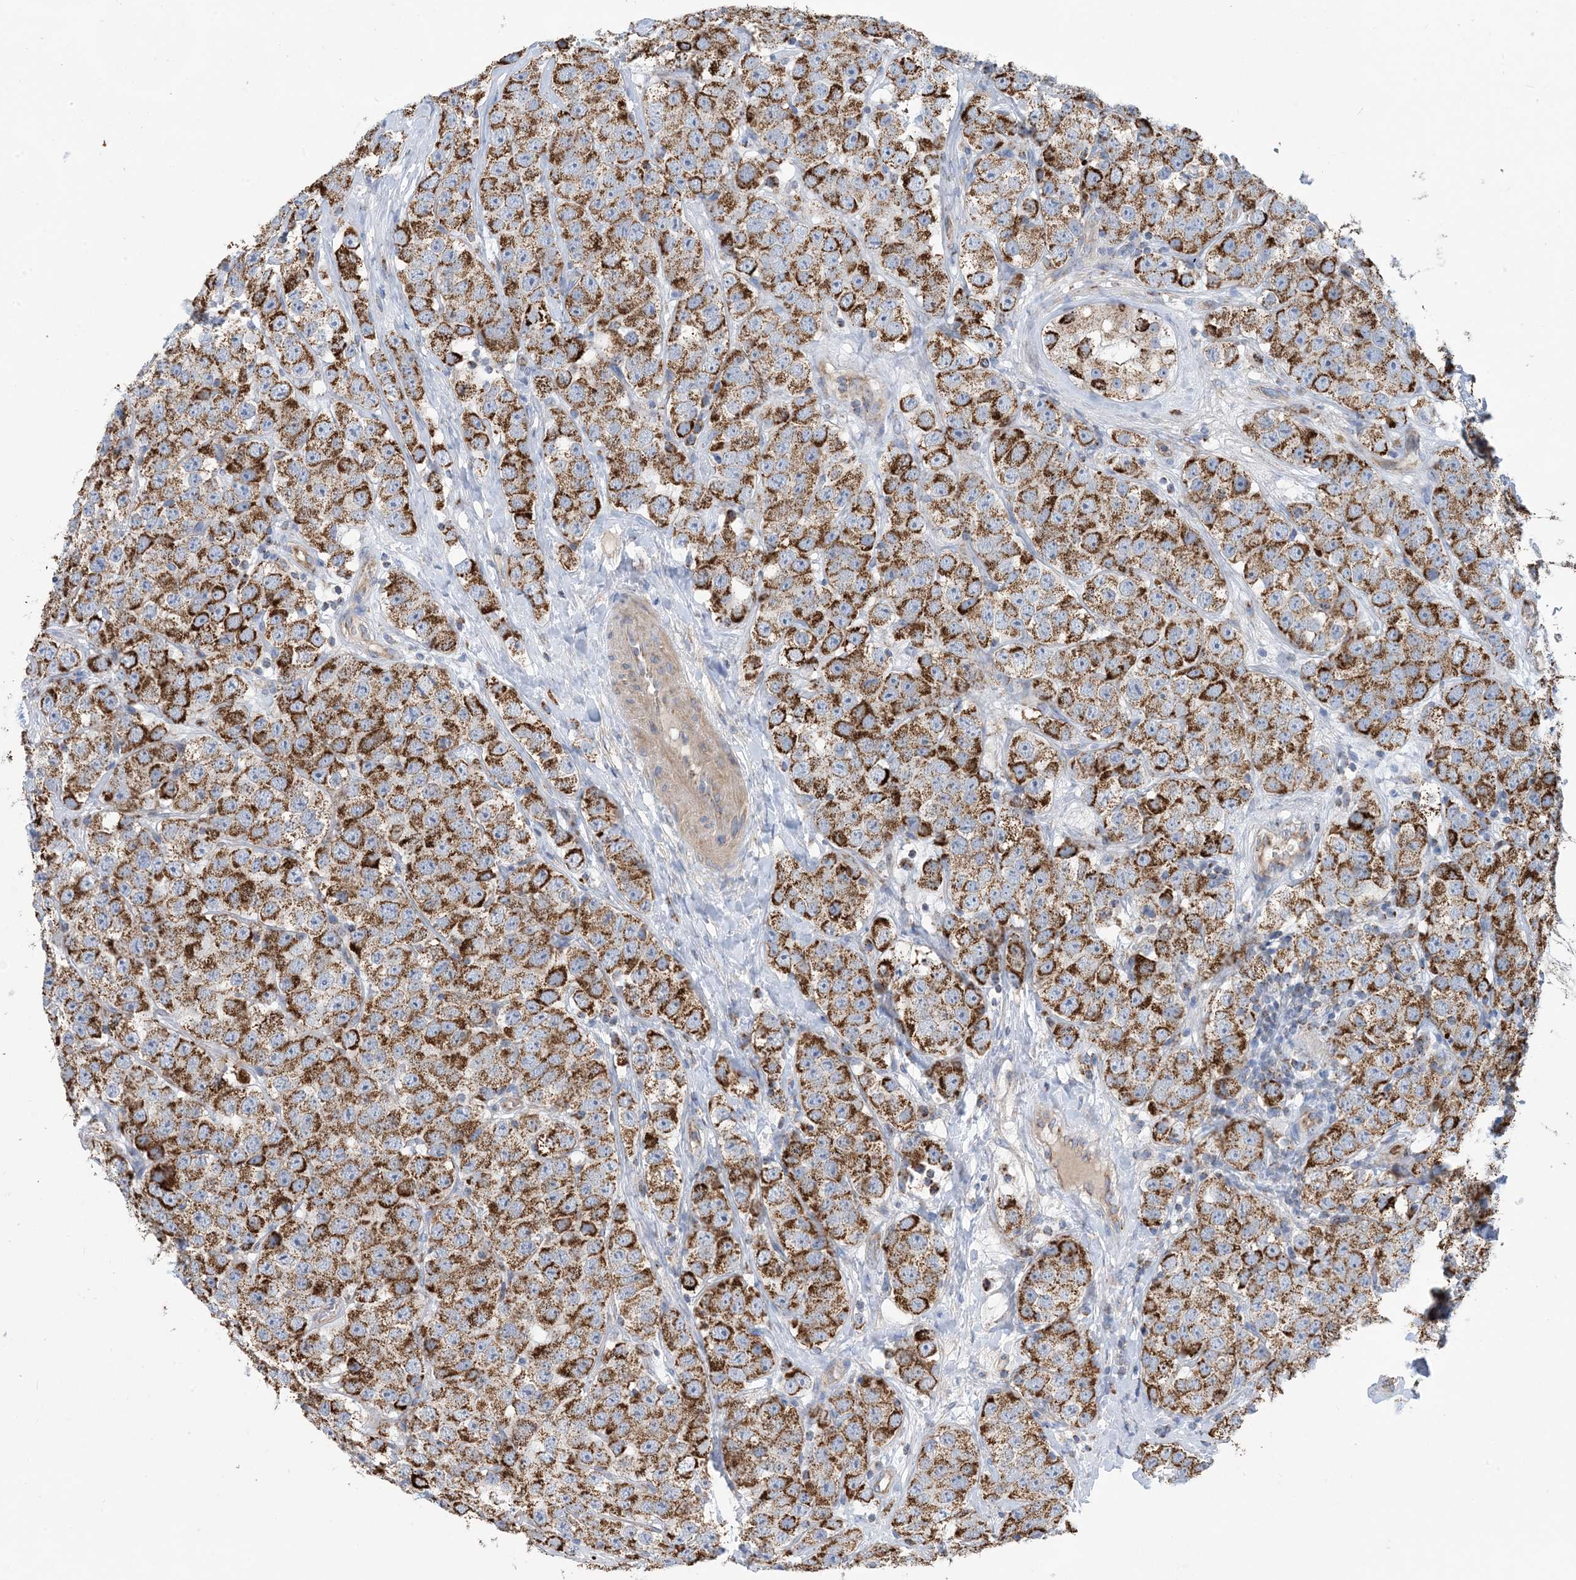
{"staining": {"intensity": "strong", "quantity": ">75%", "location": "cytoplasmic/membranous"}, "tissue": "testis cancer", "cell_type": "Tumor cells", "image_type": "cancer", "snomed": [{"axis": "morphology", "description": "Seminoma, NOS"}, {"axis": "topography", "description": "Testis"}], "caption": "DAB immunohistochemical staining of human testis cancer displays strong cytoplasmic/membranous protein staining in approximately >75% of tumor cells.", "gene": "PHOSPHO2", "patient": {"sex": "male", "age": 28}}